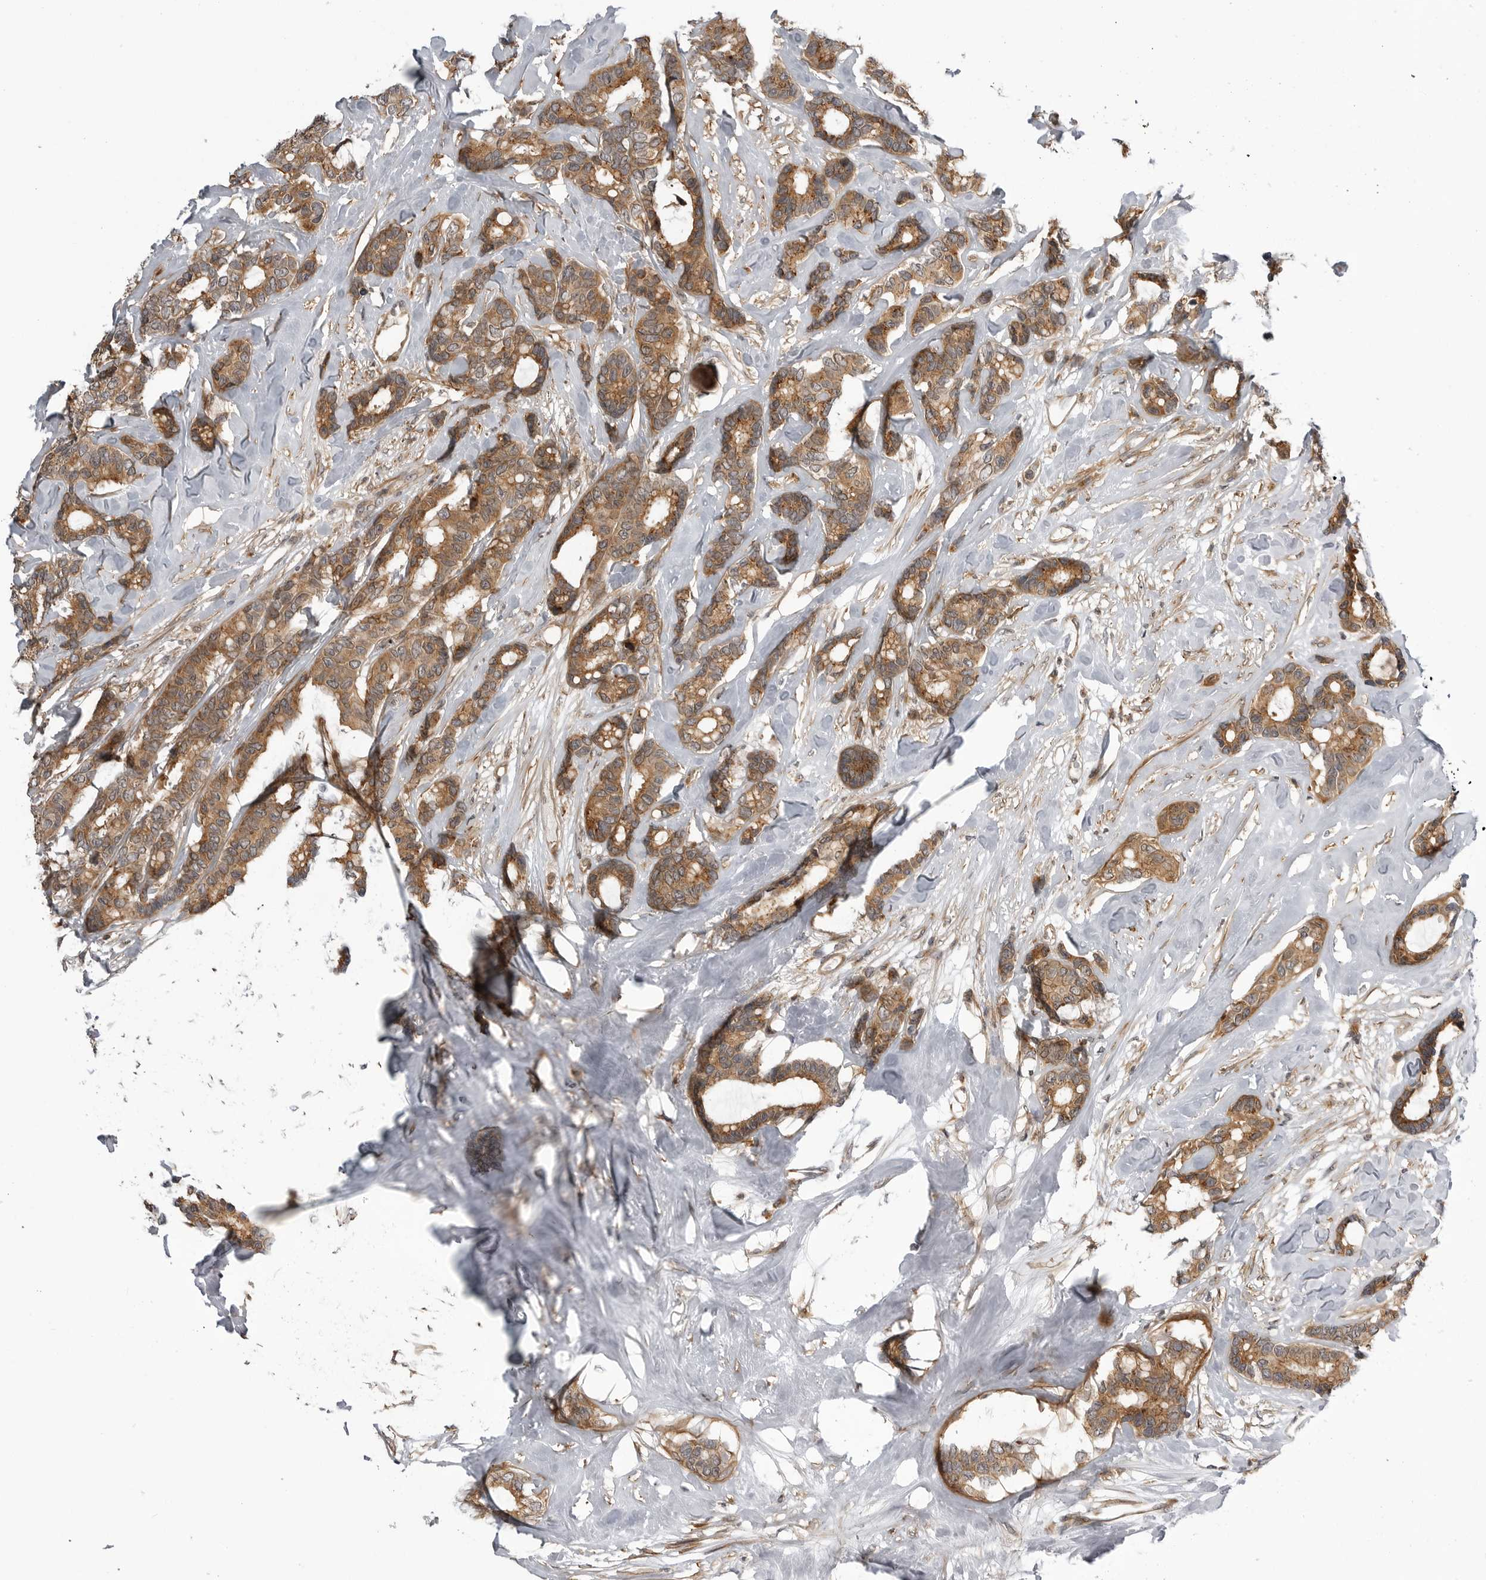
{"staining": {"intensity": "moderate", "quantity": ">75%", "location": "cytoplasmic/membranous"}, "tissue": "breast cancer", "cell_type": "Tumor cells", "image_type": "cancer", "snomed": [{"axis": "morphology", "description": "Duct carcinoma"}, {"axis": "topography", "description": "Breast"}], "caption": "Immunohistochemical staining of human infiltrating ductal carcinoma (breast) exhibits medium levels of moderate cytoplasmic/membranous positivity in approximately >75% of tumor cells.", "gene": "LRRC45", "patient": {"sex": "female", "age": 87}}